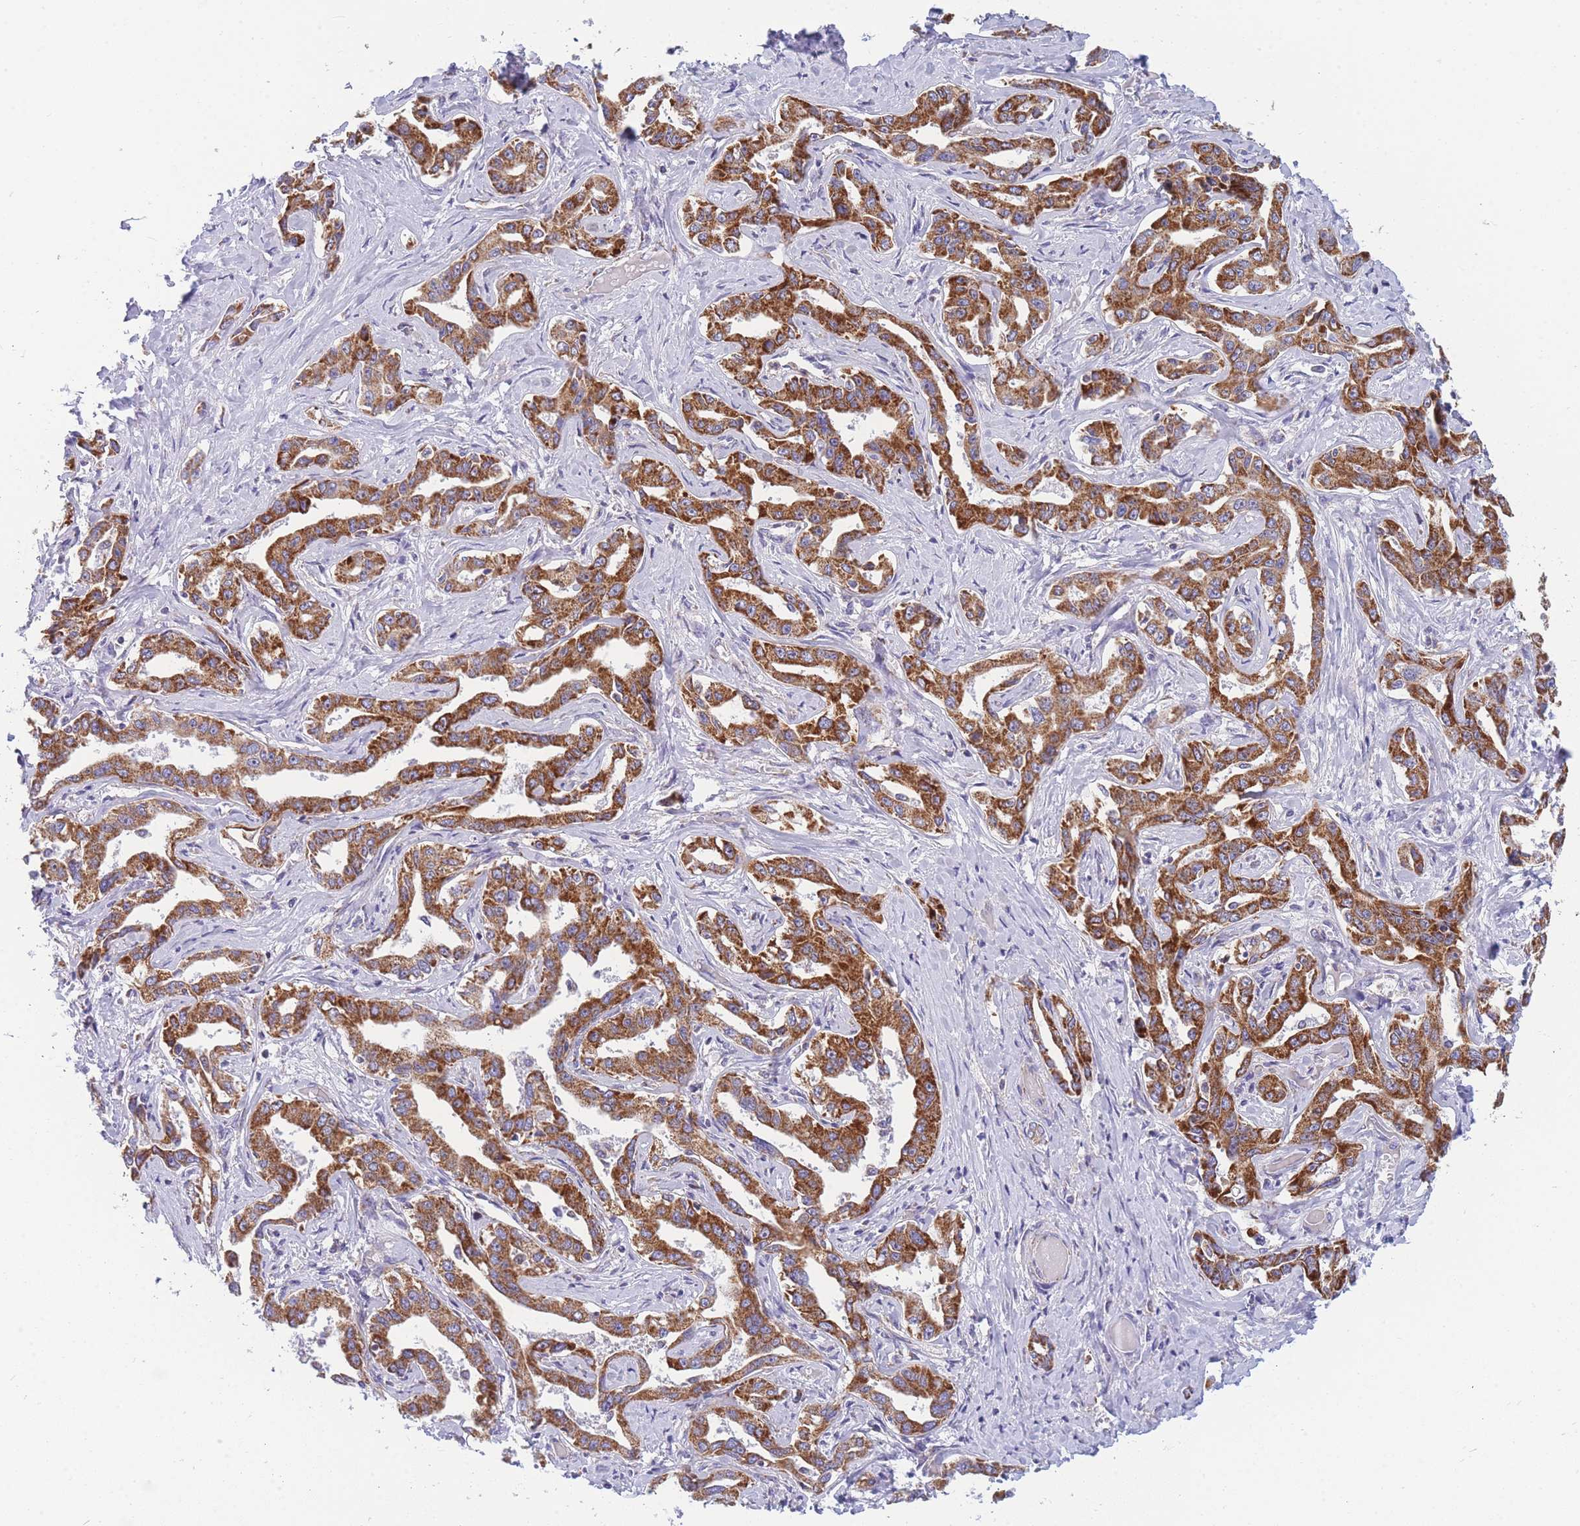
{"staining": {"intensity": "strong", "quantity": ">75%", "location": "cytoplasmic/membranous"}, "tissue": "liver cancer", "cell_type": "Tumor cells", "image_type": "cancer", "snomed": [{"axis": "morphology", "description": "Cholangiocarcinoma"}, {"axis": "topography", "description": "Liver"}], "caption": "IHC image of neoplastic tissue: liver cholangiocarcinoma stained using immunohistochemistry demonstrates high levels of strong protein expression localized specifically in the cytoplasmic/membranous of tumor cells, appearing as a cytoplasmic/membranous brown color.", "gene": "MRPS11", "patient": {"sex": "male", "age": 59}}